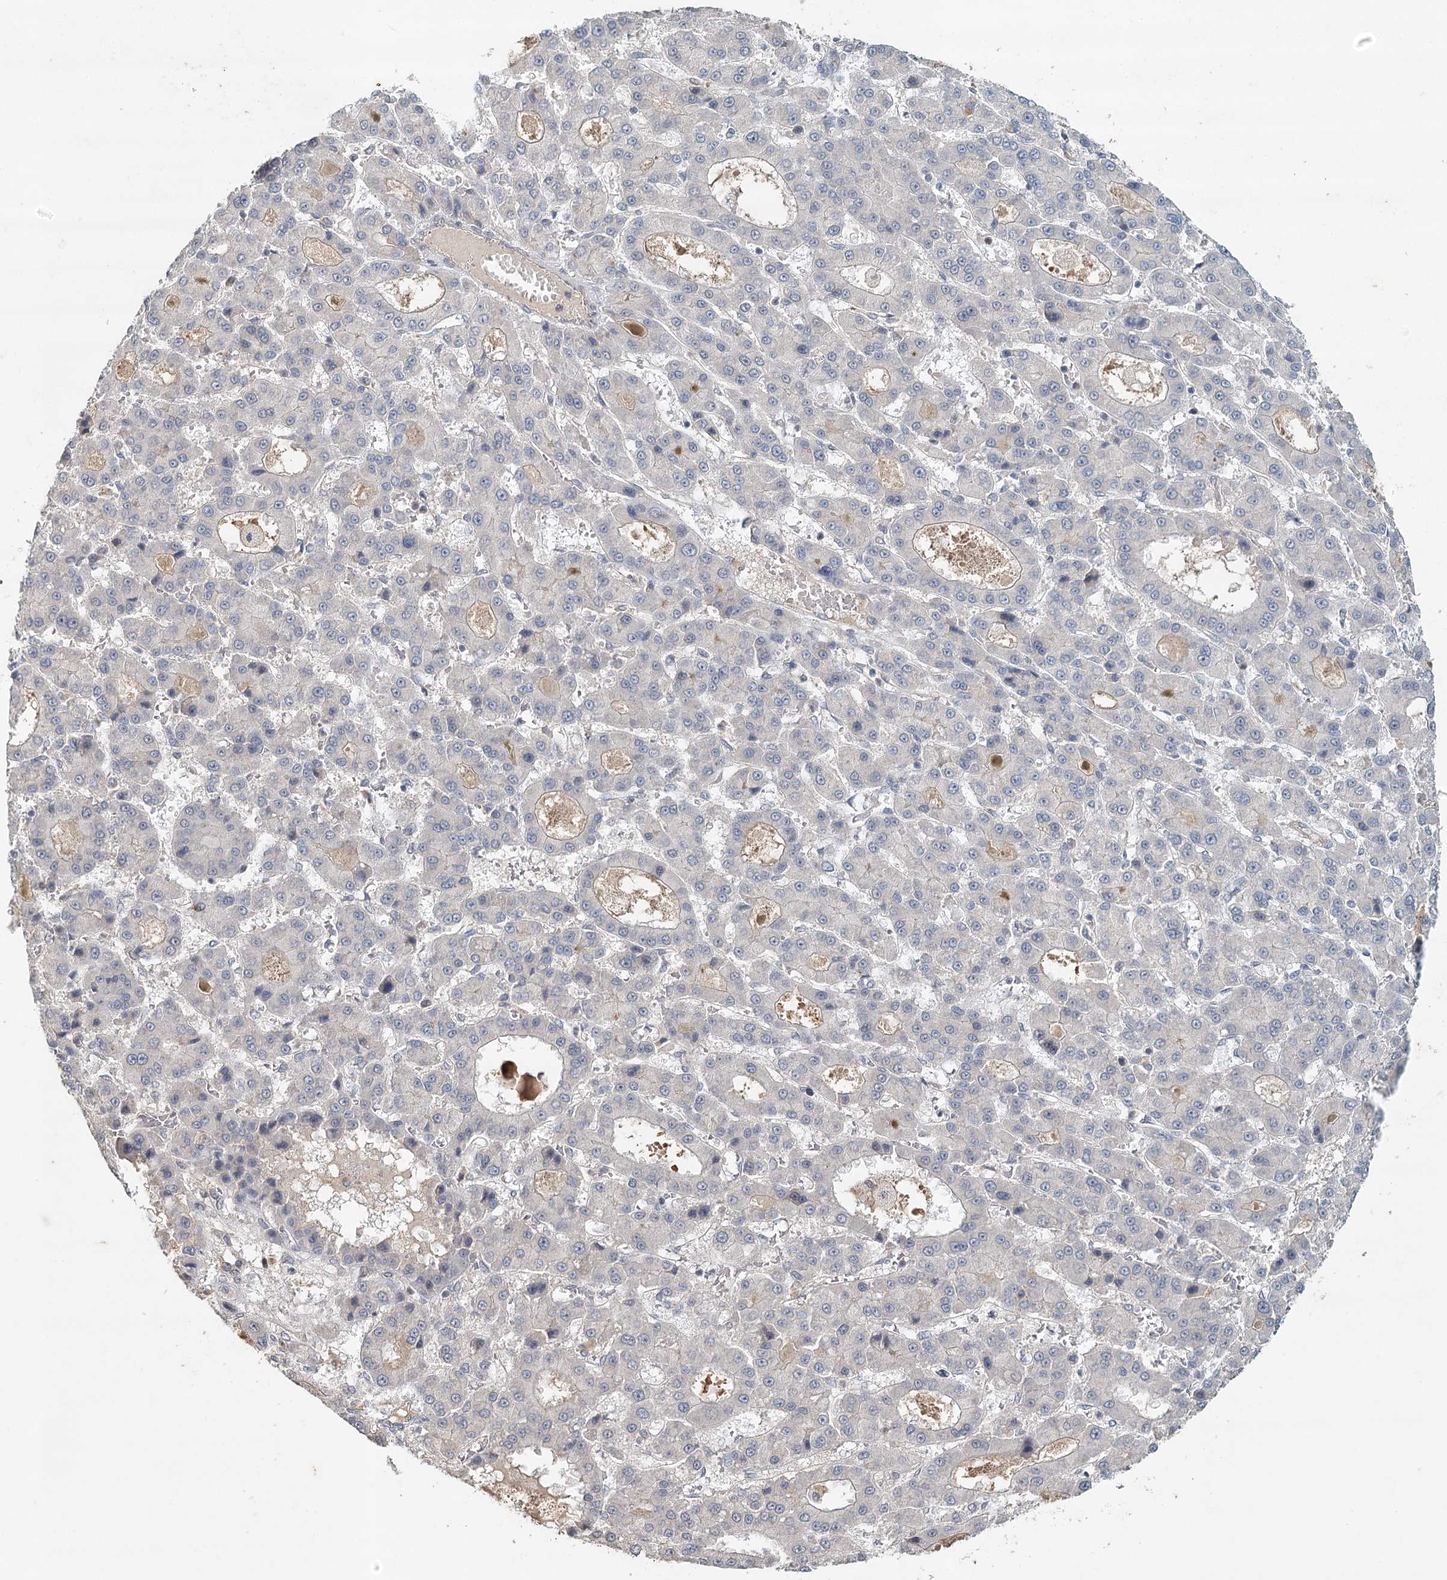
{"staining": {"intensity": "negative", "quantity": "none", "location": "none"}, "tissue": "liver cancer", "cell_type": "Tumor cells", "image_type": "cancer", "snomed": [{"axis": "morphology", "description": "Carcinoma, Hepatocellular, NOS"}, {"axis": "topography", "description": "Liver"}], "caption": "A photomicrograph of liver cancer (hepatocellular carcinoma) stained for a protein displays no brown staining in tumor cells.", "gene": "SYNPO", "patient": {"sex": "male", "age": 70}}